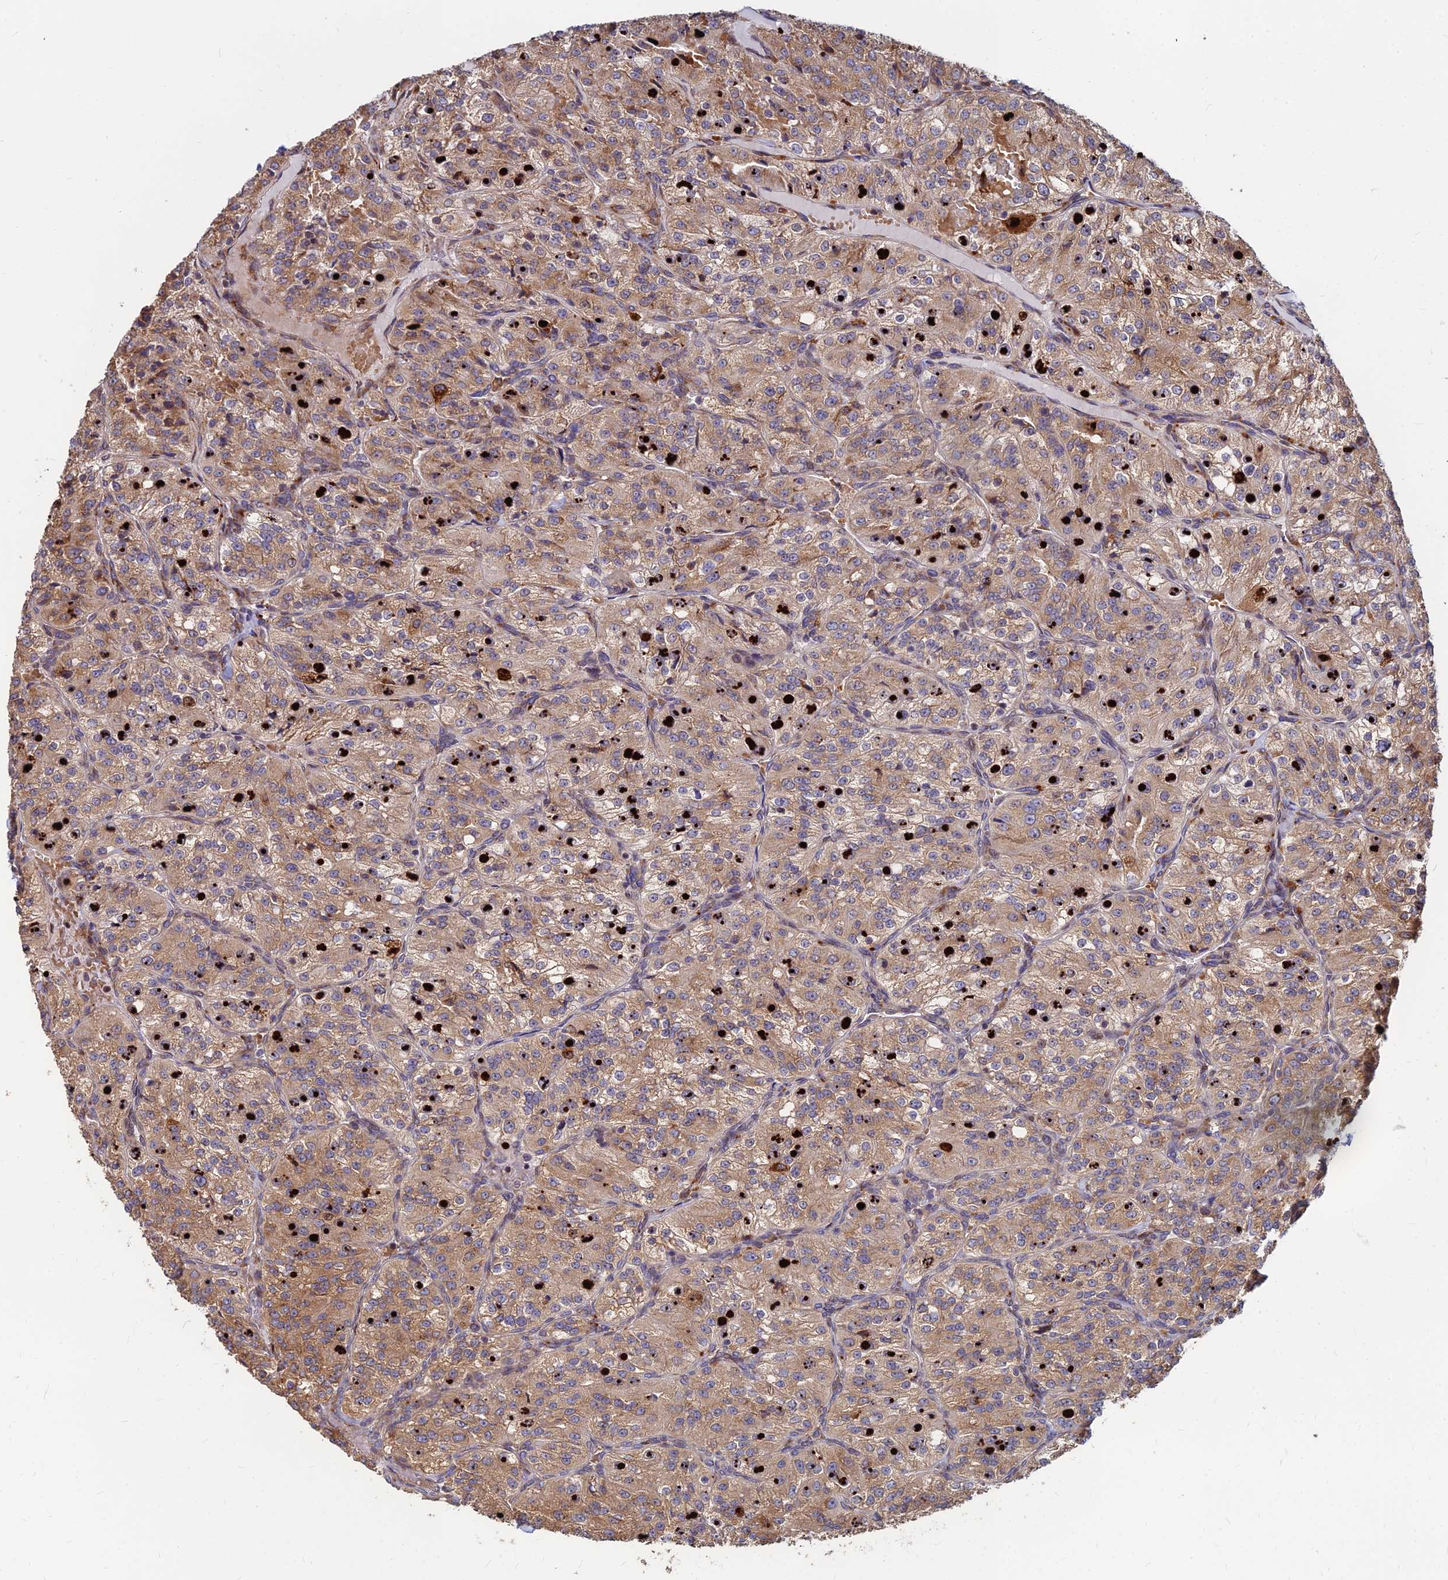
{"staining": {"intensity": "moderate", "quantity": ">75%", "location": "cytoplasmic/membranous"}, "tissue": "renal cancer", "cell_type": "Tumor cells", "image_type": "cancer", "snomed": [{"axis": "morphology", "description": "Adenocarcinoma, NOS"}, {"axis": "topography", "description": "Kidney"}], "caption": "Approximately >75% of tumor cells in human renal adenocarcinoma reveal moderate cytoplasmic/membranous protein positivity as visualized by brown immunohistochemical staining.", "gene": "CCT6B", "patient": {"sex": "female", "age": 63}}